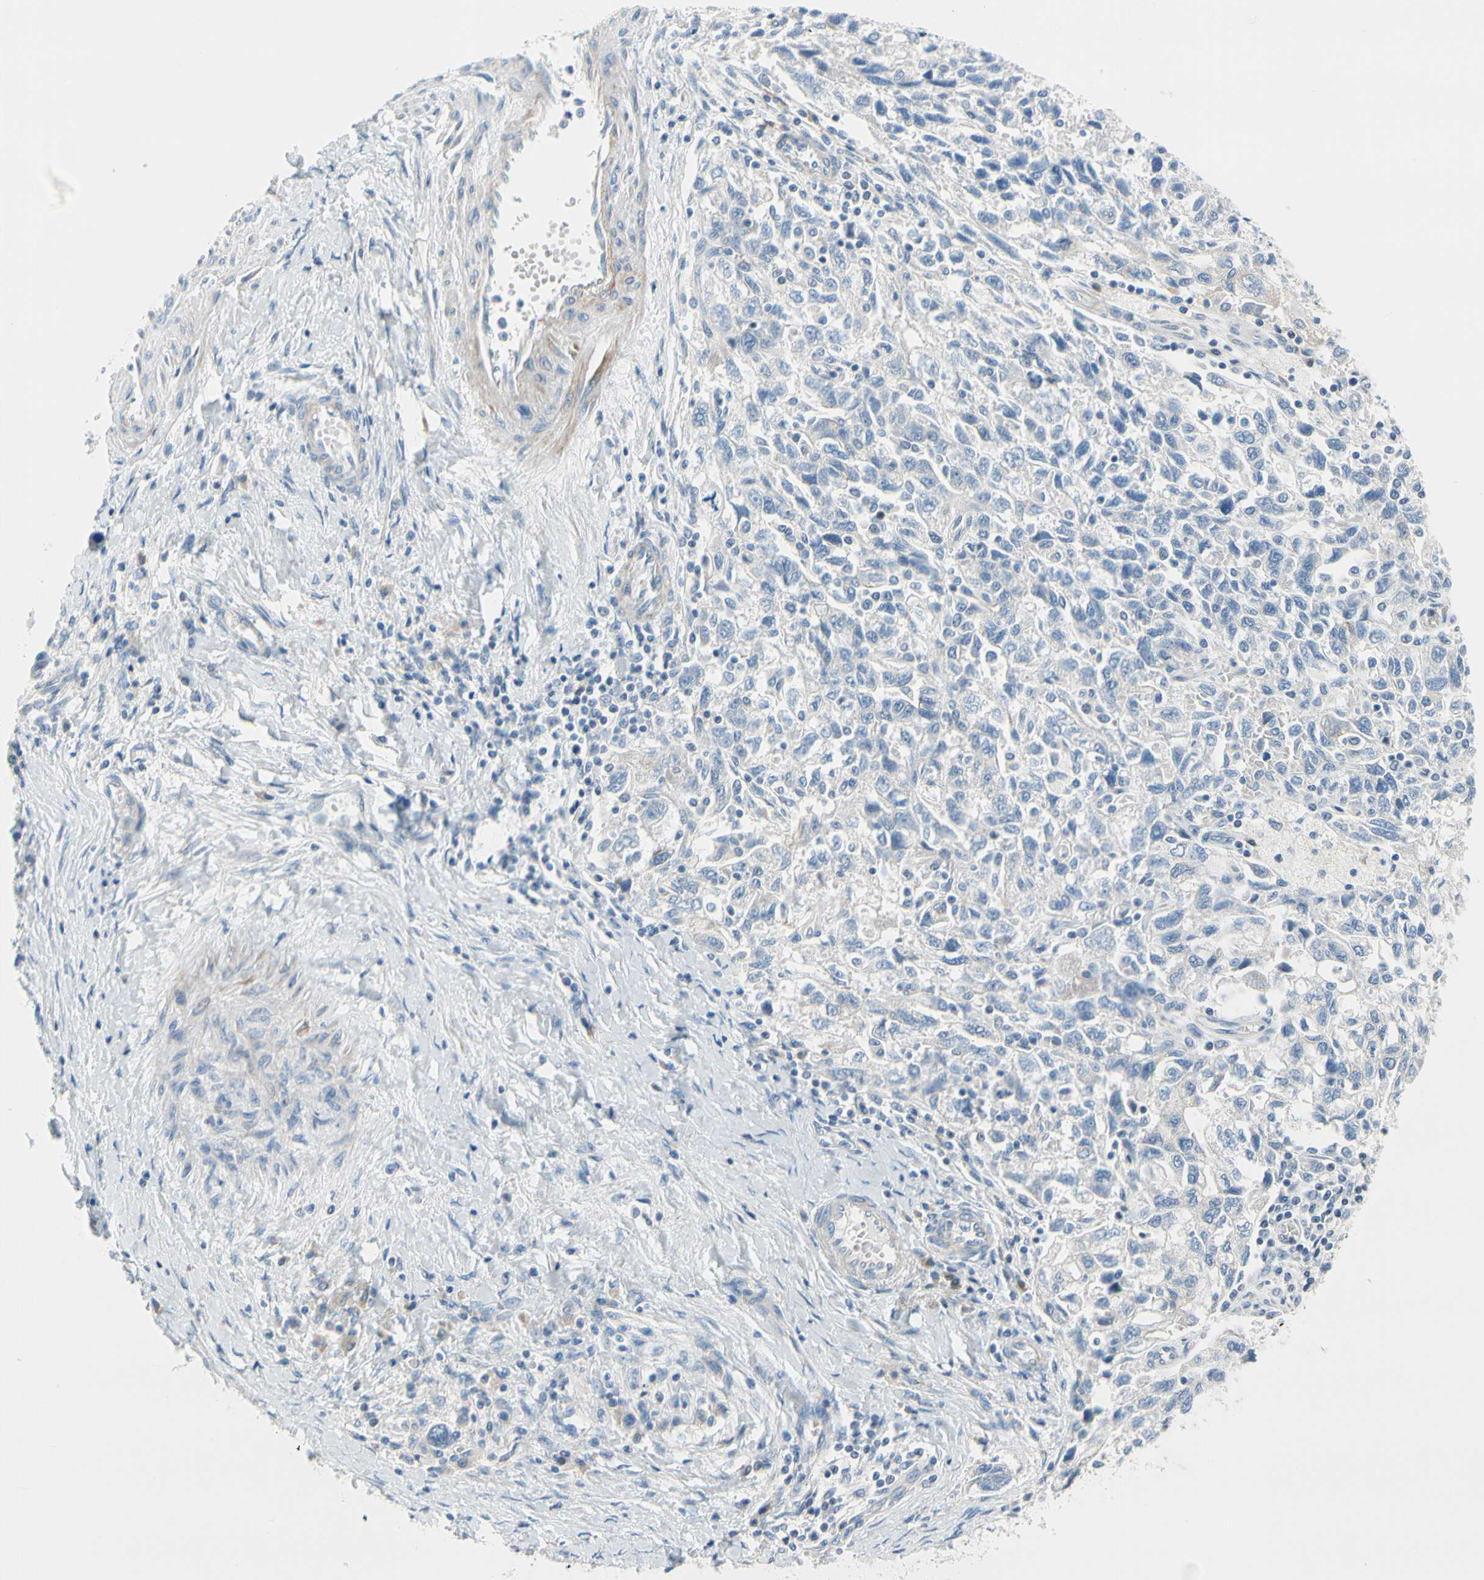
{"staining": {"intensity": "negative", "quantity": "none", "location": "none"}, "tissue": "ovarian cancer", "cell_type": "Tumor cells", "image_type": "cancer", "snomed": [{"axis": "morphology", "description": "Carcinoma, NOS"}, {"axis": "morphology", "description": "Cystadenocarcinoma, serous, NOS"}, {"axis": "topography", "description": "Ovary"}], "caption": "Immunohistochemistry of ovarian cancer (carcinoma) displays no positivity in tumor cells.", "gene": "FCER2", "patient": {"sex": "female", "age": 69}}